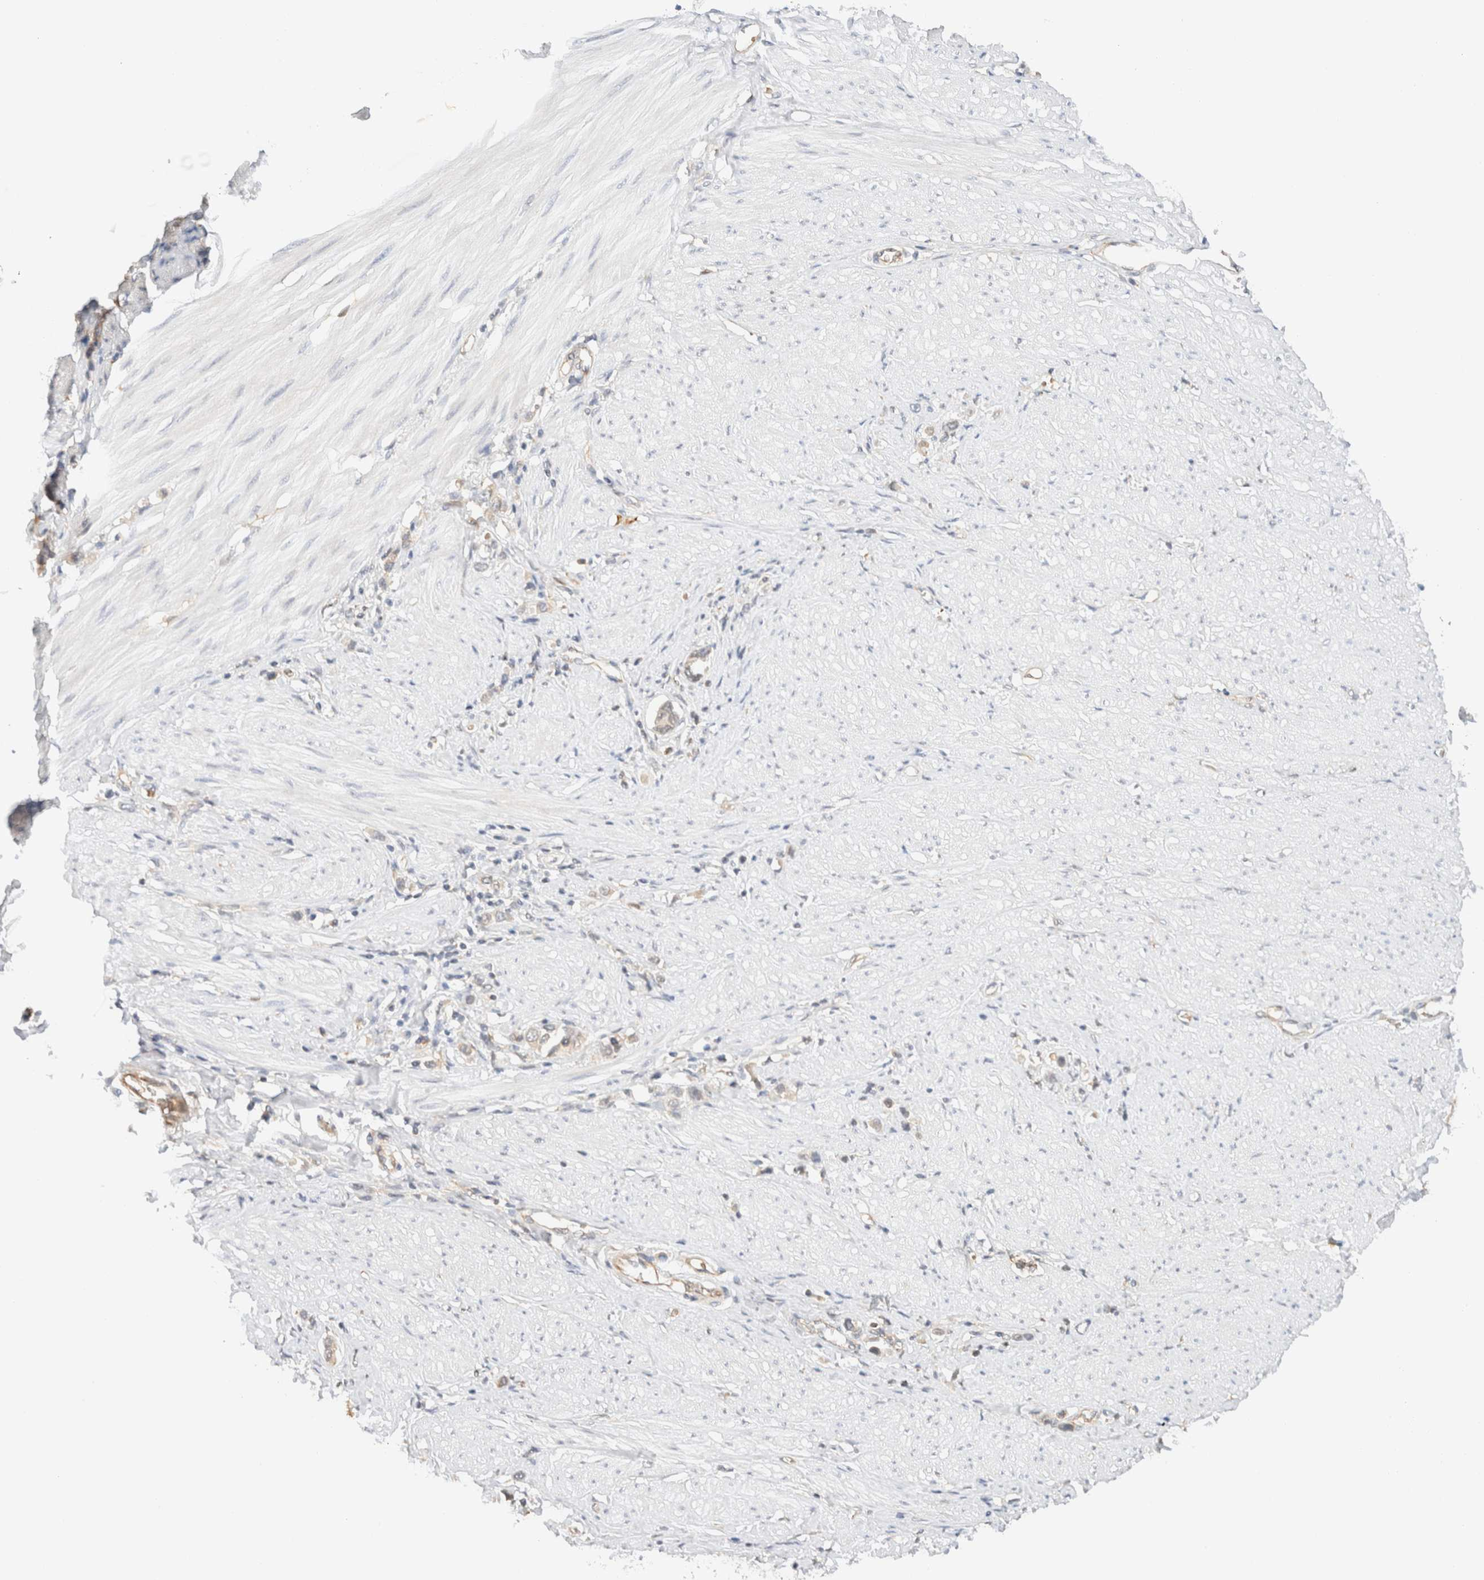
{"staining": {"intensity": "weak", "quantity": "<25%", "location": "cytoplasmic/membranous"}, "tissue": "stomach cancer", "cell_type": "Tumor cells", "image_type": "cancer", "snomed": [{"axis": "morphology", "description": "Adenocarcinoma, NOS"}, {"axis": "topography", "description": "Stomach"}], "caption": "This histopathology image is of adenocarcinoma (stomach) stained with IHC to label a protein in brown with the nuclei are counter-stained blue. There is no expression in tumor cells.", "gene": "SYVN1", "patient": {"sex": "female", "age": 65}}